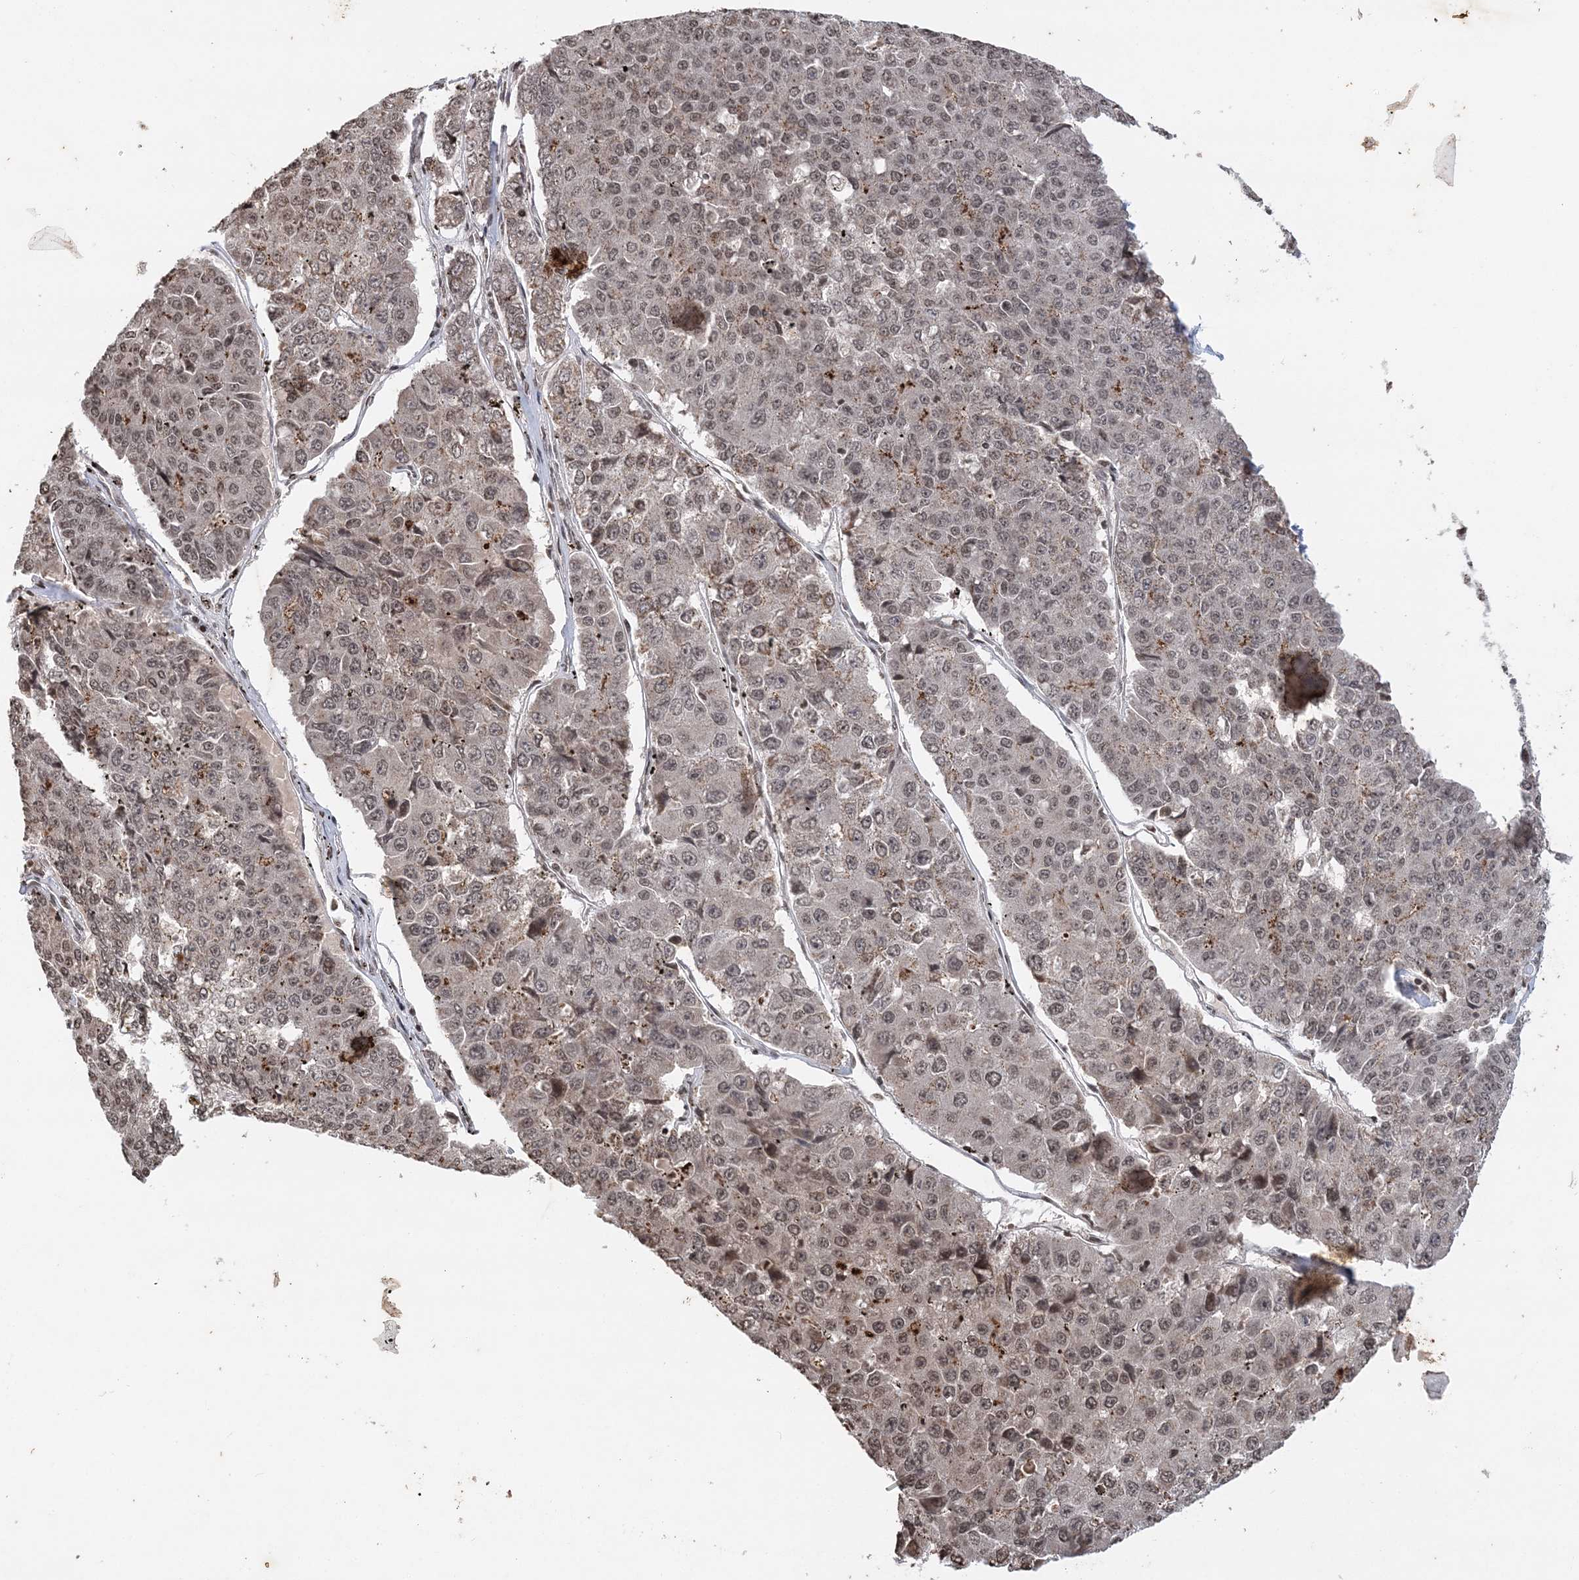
{"staining": {"intensity": "weak", "quantity": ">75%", "location": "nuclear"}, "tissue": "pancreatic cancer", "cell_type": "Tumor cells", "image_type": "cancer", "snomed": [{"axis": "morphology", "description": "Adenocarcinoma, NOS"}, {"axis": "topography", "description": "Pancreas"}], "caption": "The photomicrograph reveals a brown stain indicating the presence of a protein in the nuclear of tumor cells in pancreatic cancer (adenocarcinoma).", "gene": "NEDD9", "patient": {"sex": "male", "age": 50}}